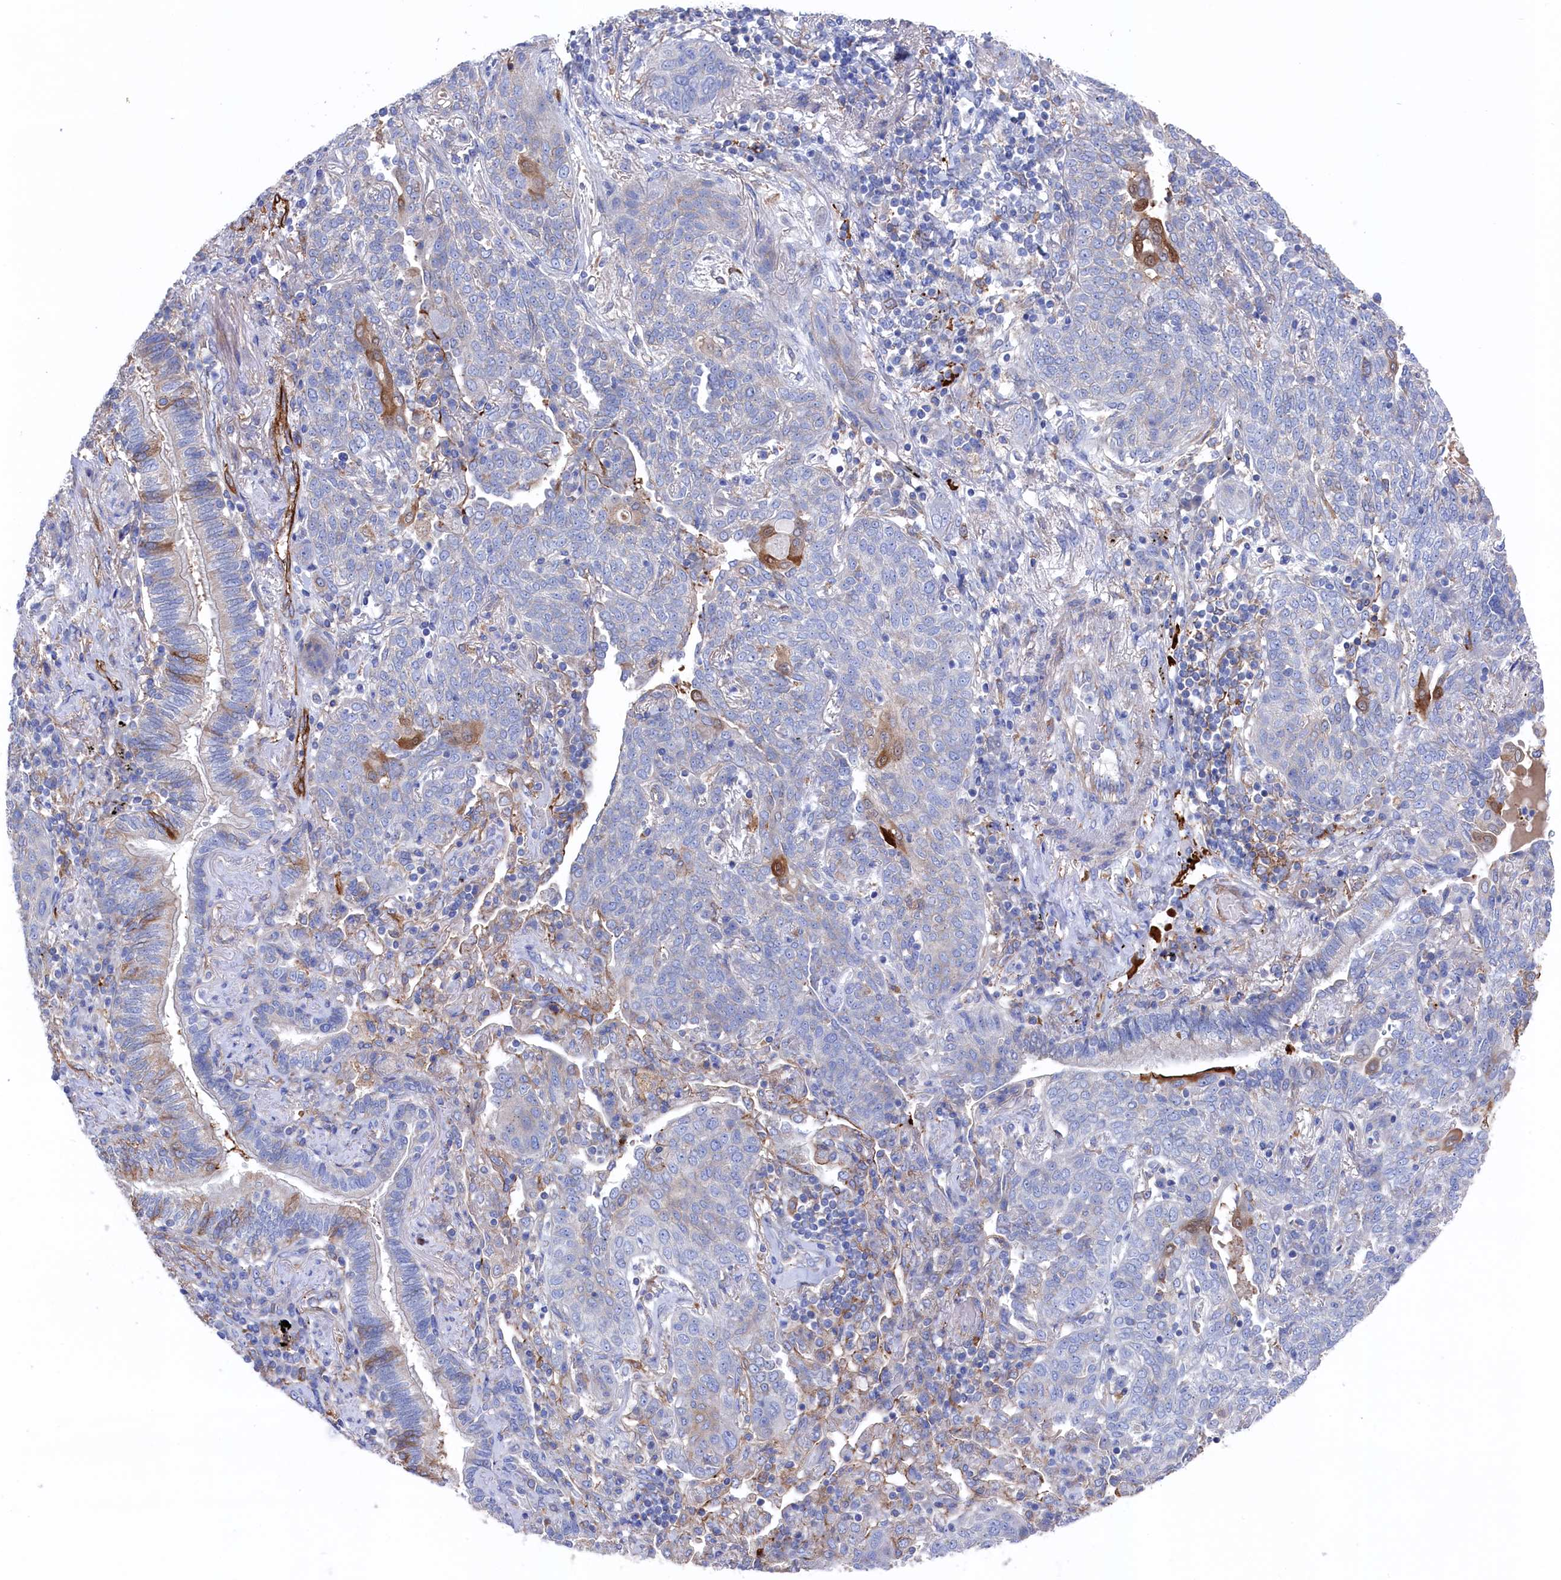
{"staining": {"intensity": "negative", "quantity": "none", "location": "none"}, "tissue": "lung cancer", "cell_type": "Tumor cells", "image_type": "cancer", "snomed": [{"axis": "morphology", "description": "Squamous cell carcinoma, NOS"}, {"axis": "topography", "description": "Lung"}], "caption": "There is no significant expression in tumor cells of lung cancer.", "gene": "C12orf73", "patient": {"sex": "female", "age": 70}}